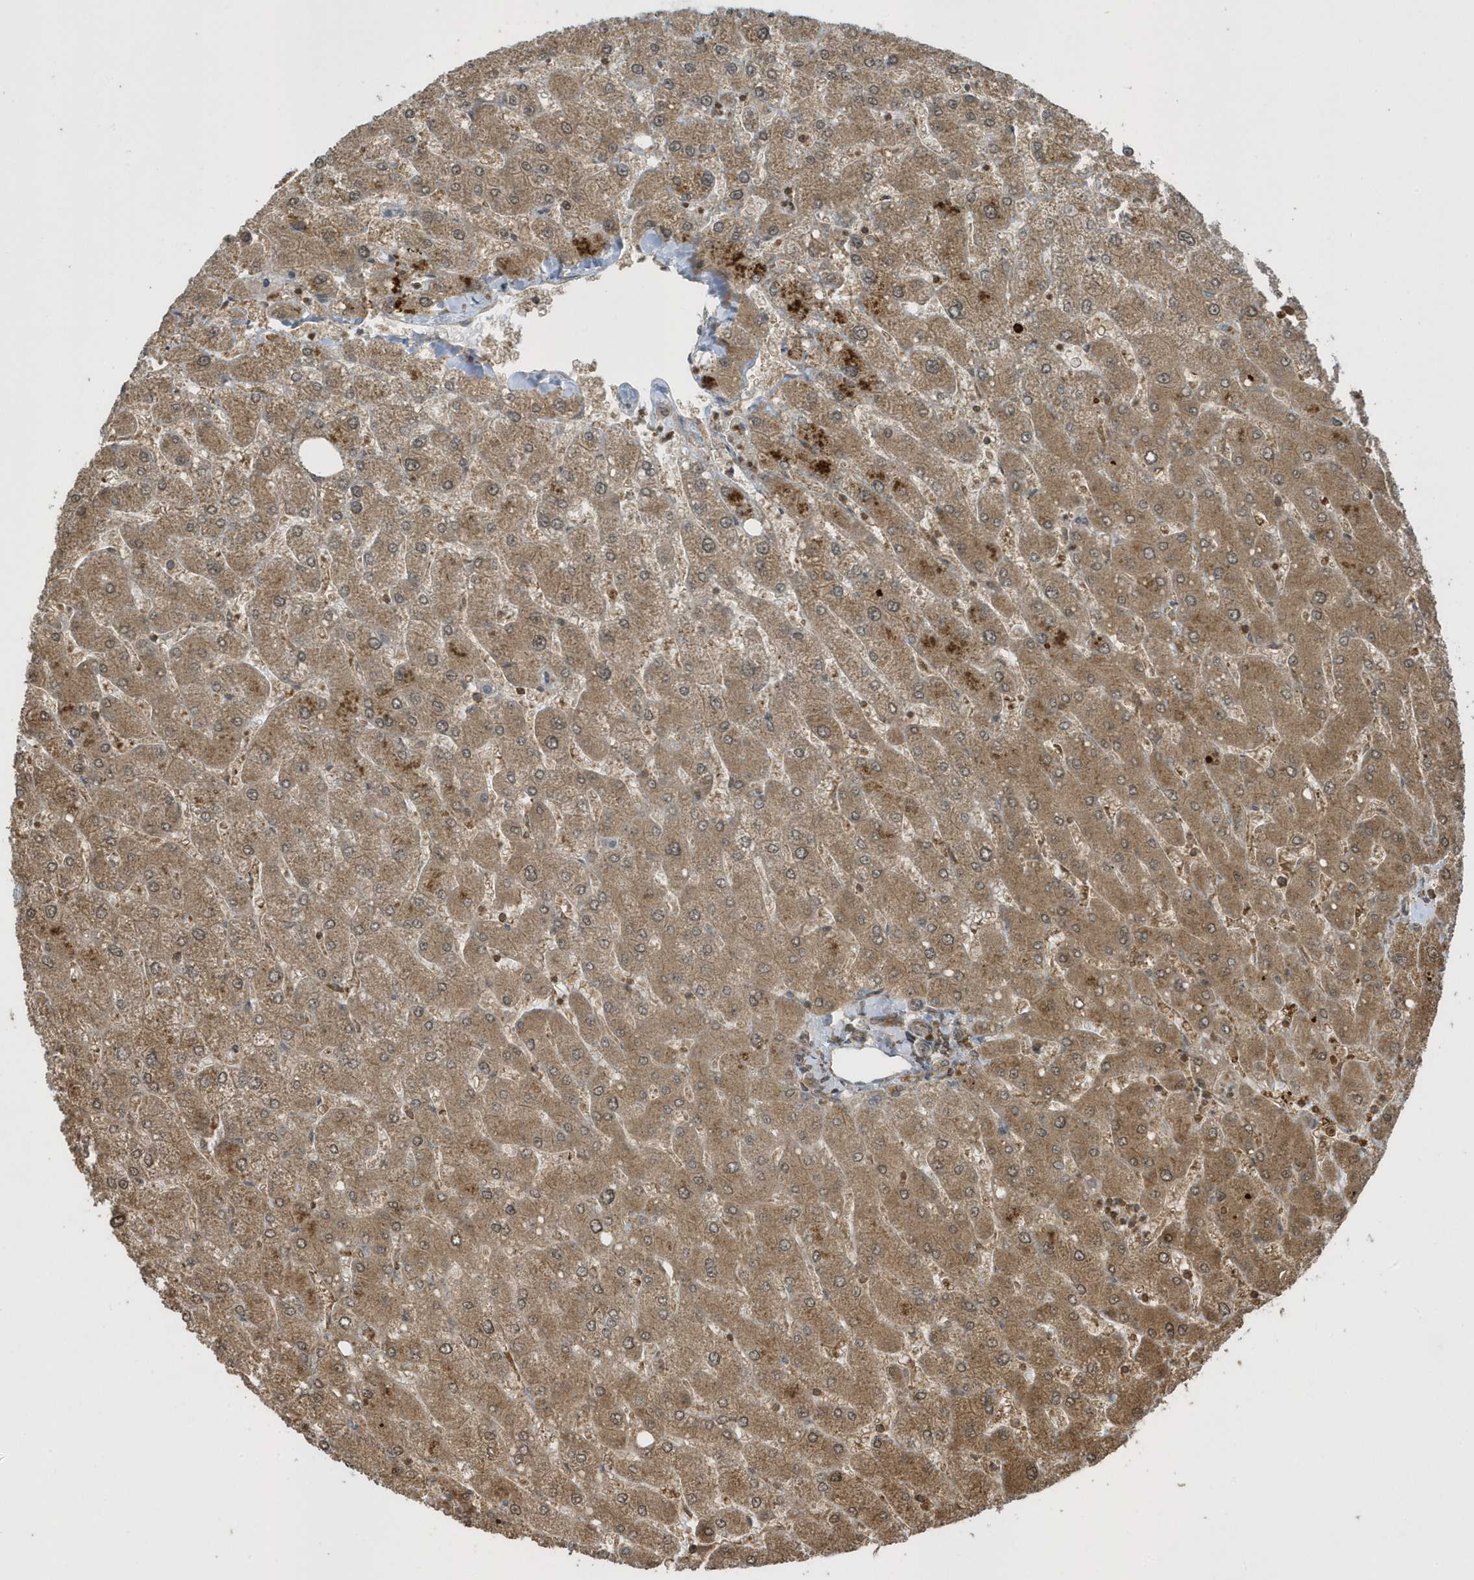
{"staining": {"intensity": "moderate", "quantity": ">75%", "location": "cytoplasmic/membranous"}, "tissue": "liver", "cell_type": "Cholangiocytes", "image_type": "normal", "snomed": [{"axis": "morphology", "description": "Normal tissue, NOS"}, {"axis": "topography", "description": "Liver"}], "caption": "Protein staining of benign liver displays moderate cytoplasmic/membranous staining in approximately >75% of cholangiocytes.", "gene": "STAMBP", "patient": {"sex": "male", "age": 55}}